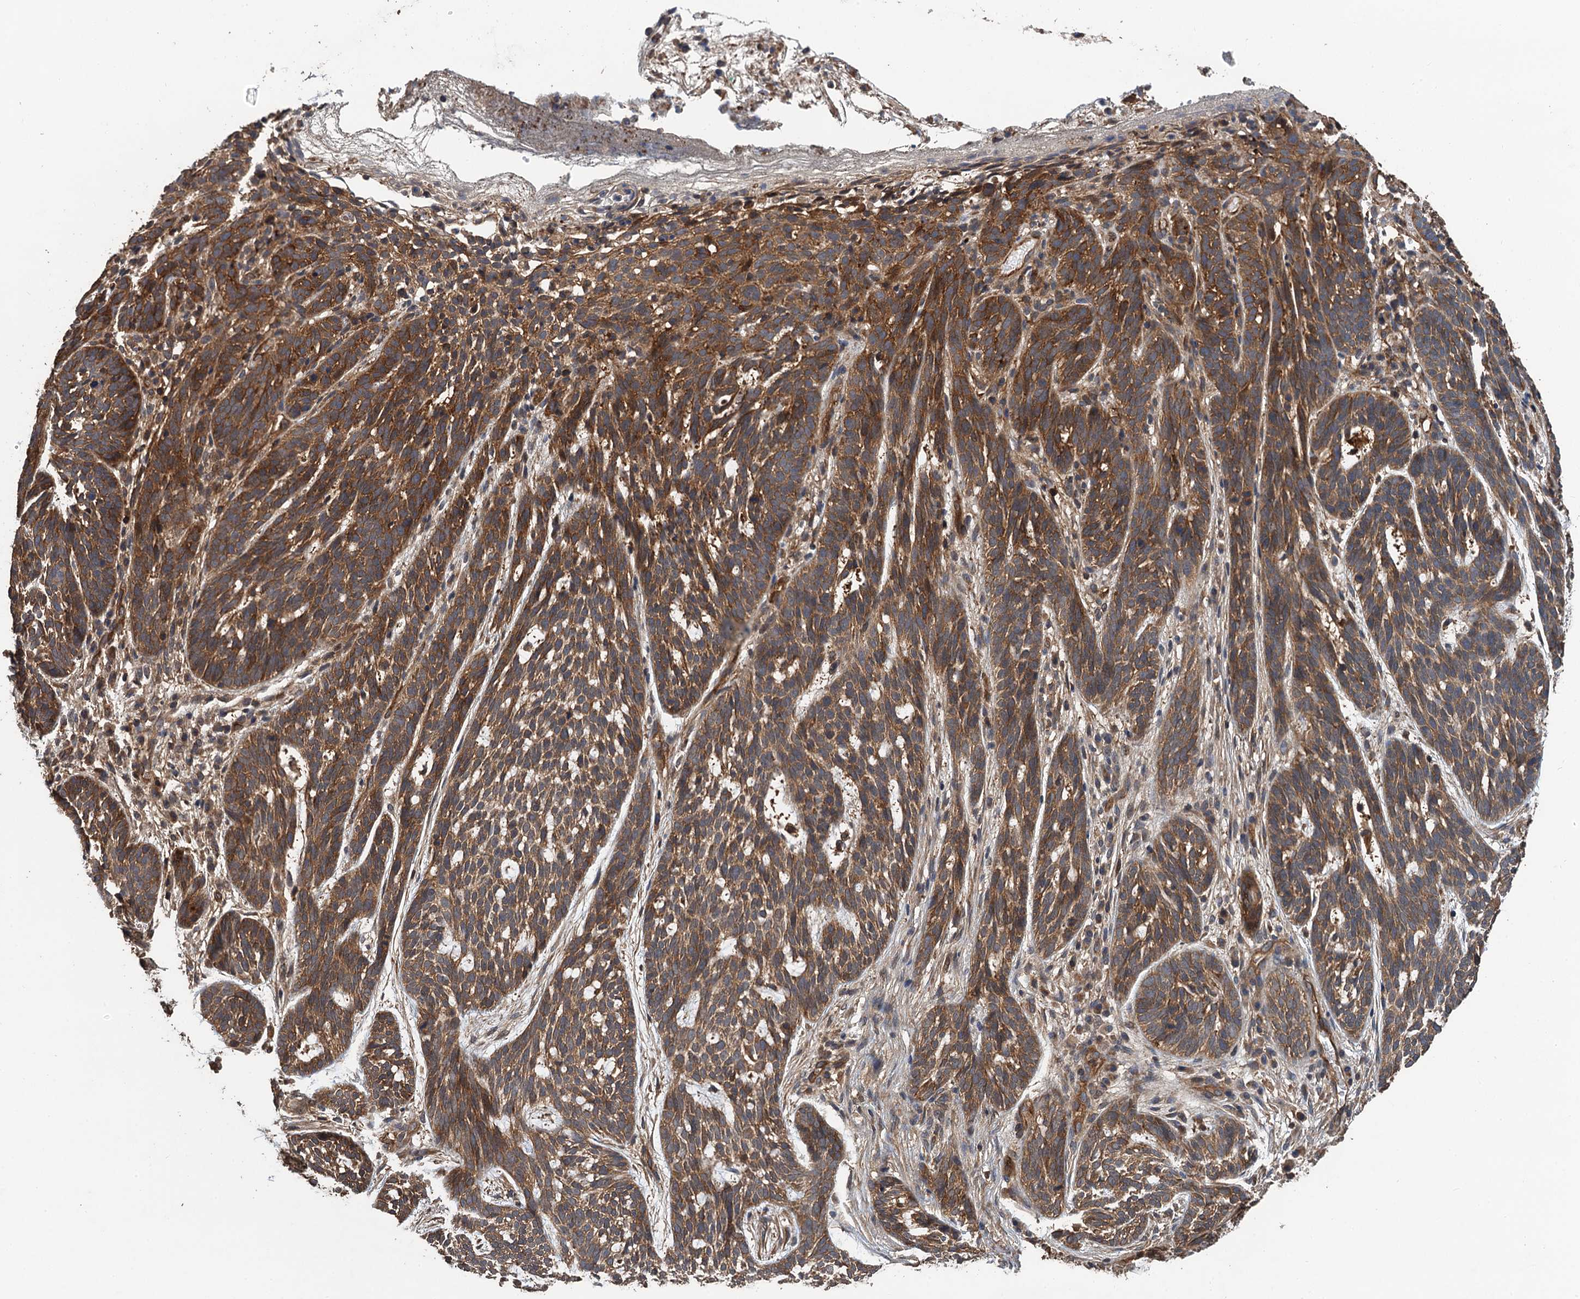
{"staining": {"intensity": "moderate", "quantity": ">75%", "location": "cytoplasmic/membranous"}, "tissue": "skin cancer", "cell_type": "Tumor cells", "image_type": "cancer", "snomed": [{"axis": "morphology", "description": "Basal cell carcinoma"}, {"axis": "topography", "description": "Skin"}], "caption": "A histopathology image of human skin basal cell carcinoma stained for a protein exhibits moderate cytoplasmic/membranous brown staining in tumor cells.", "gene": "PPP4R1", "patient": {"sex": "male", "age": 71}}